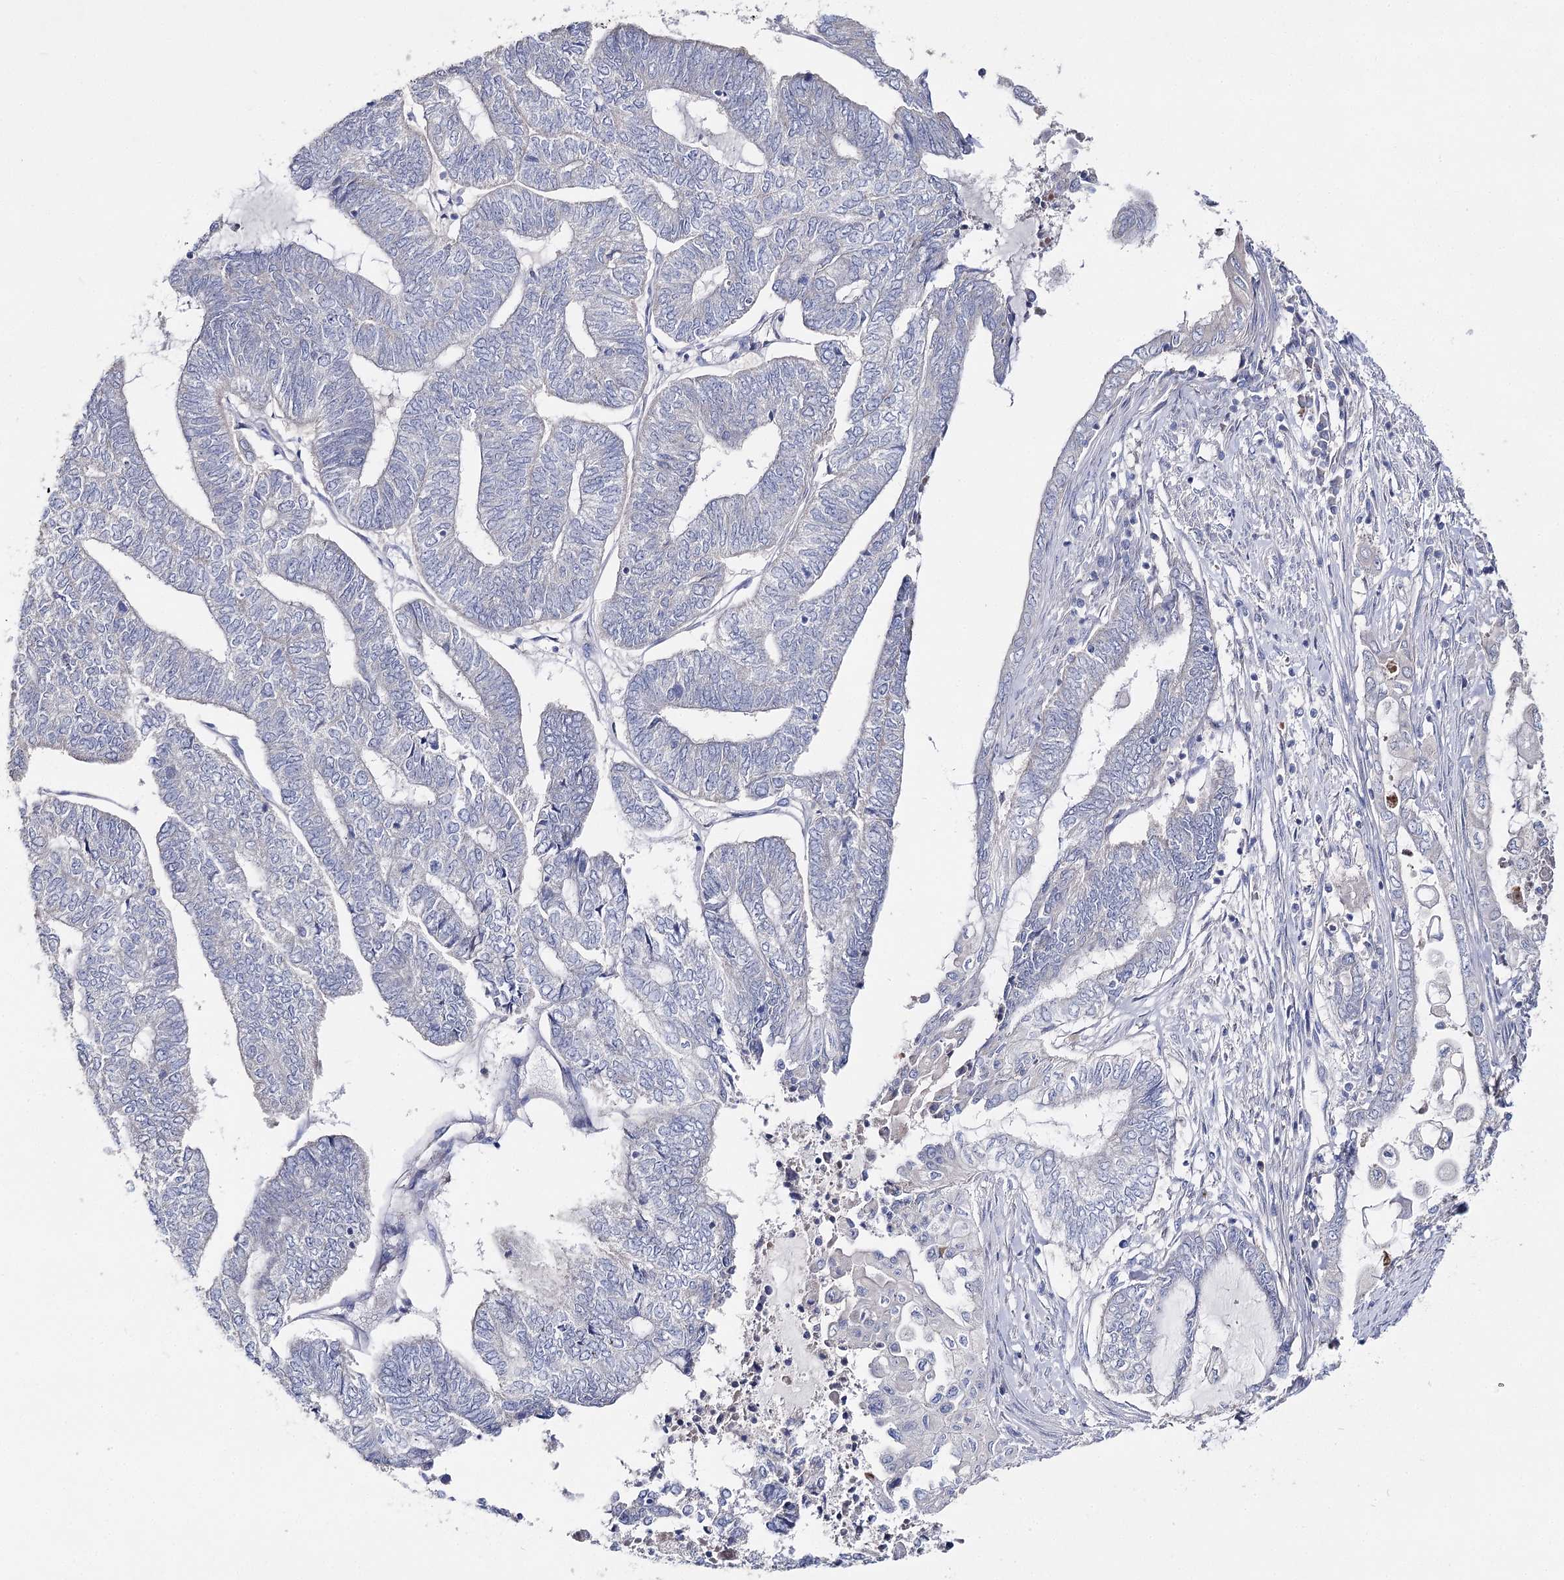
{"staining": {"intensity": "negative", "quantity": "none", "location": "none"}, "tissue": "endometrial cancer", "cell_type": "Tumor cells", "image_type": "cancer", "snomed": [{"axis": "morphology", "description": "Adenocarcinoma, NOS"}, {"axis": "topography", "description": "Uterus"}, {"axis": "topography", "description": "Endometrium"}], "caption": "A histopathology image of human endometrial cancer is negative for staining in tumor cells.", "gene": "NRAP", "patient": {"sex": "female", "age": 70}}